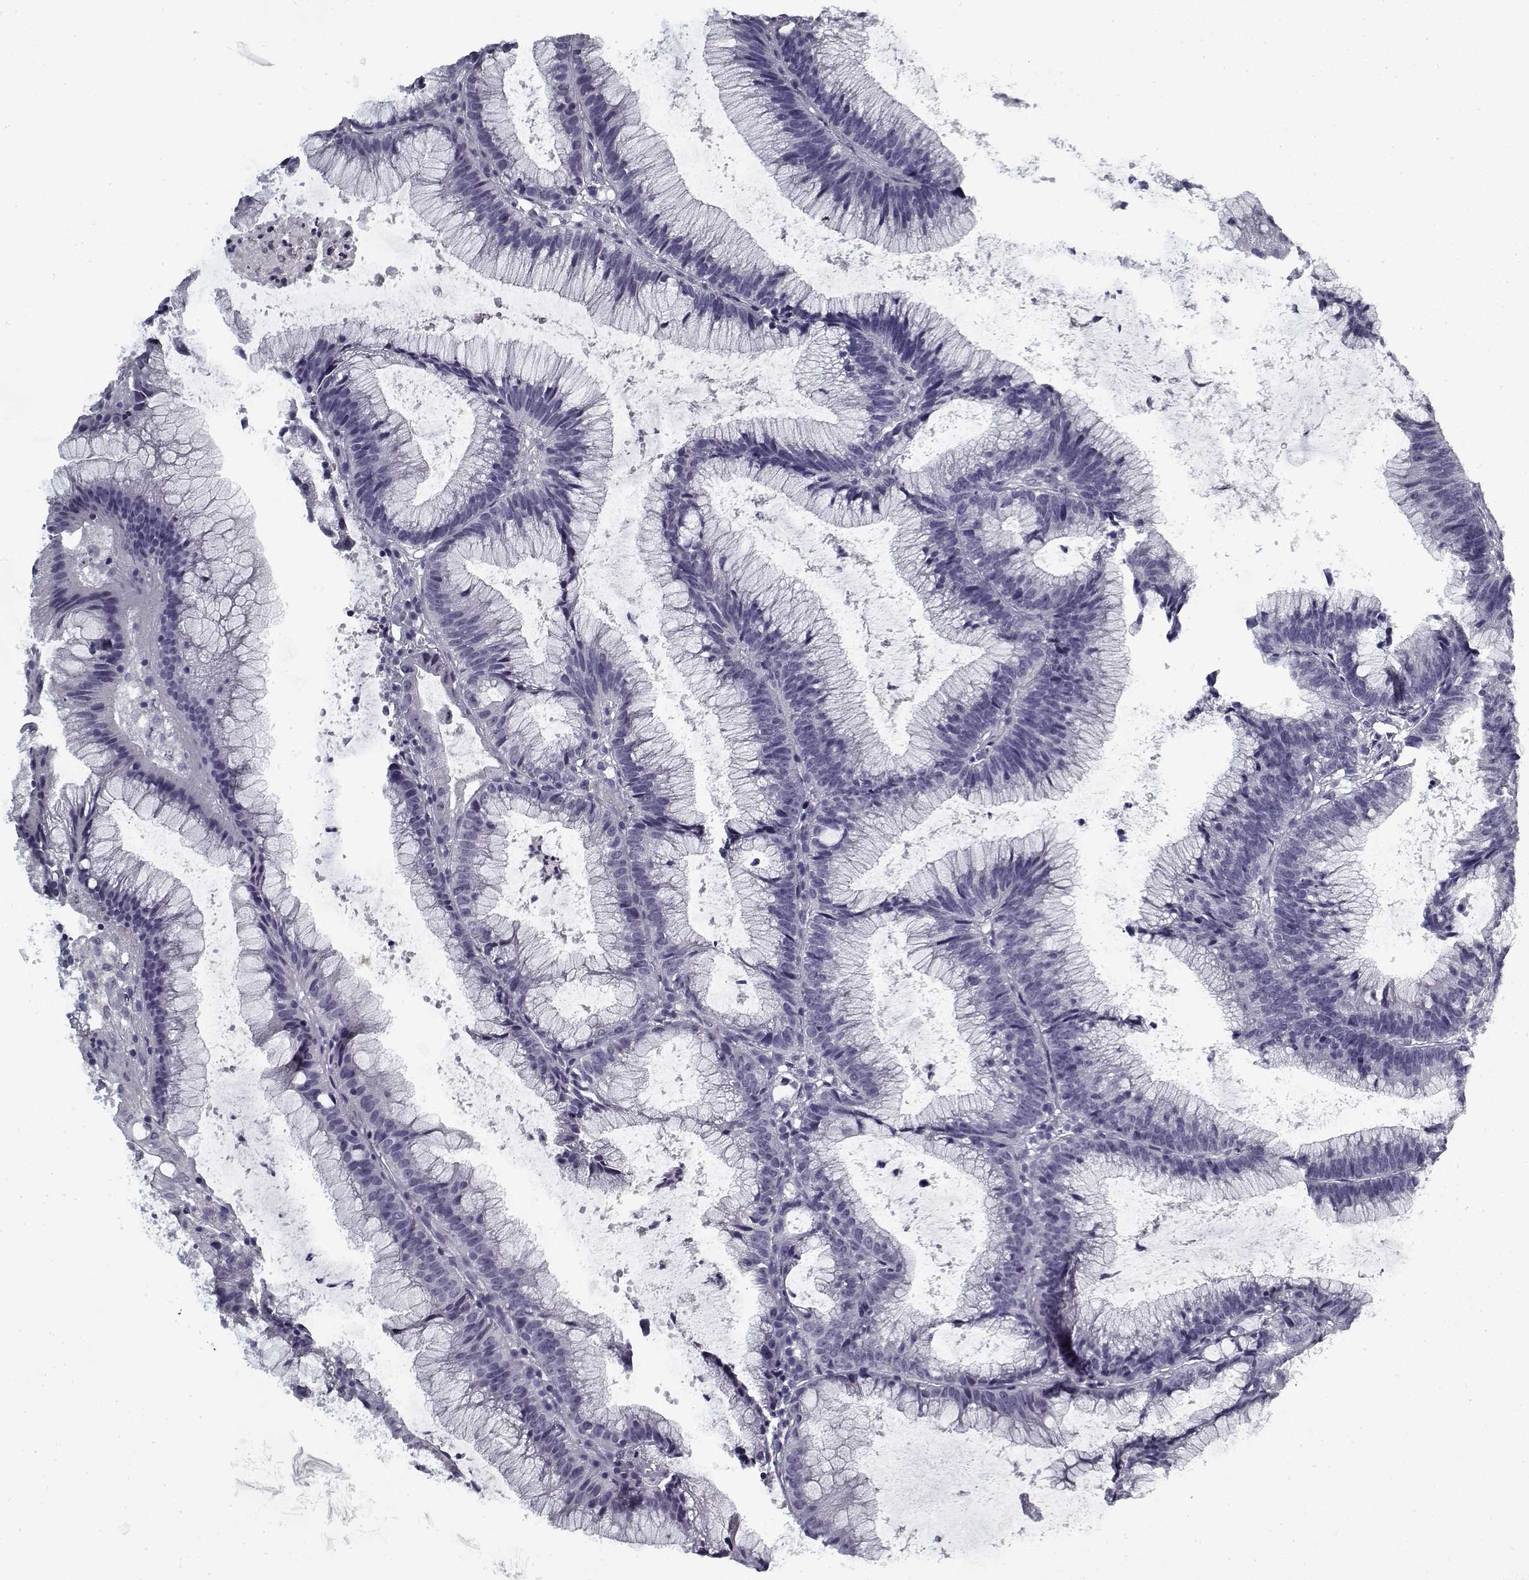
{"staining": {"intensity": "negative", "quantity": "none", "location": "none"}, "tissue": "colorectal cancer", "cell_type": "Tumor cells", "image_type": "cancer", "snomed": [{"axis": "morphology", "description": "Adenocarcinoma, NOS"}, {"axis": "topography", "description": "Colon"}], "caption": "Tumor cells show no significant protein positivity in adenocarcinoma (colorectal).", "gene": "RNF32", "patient": {"sex": "female", "age": 78}}